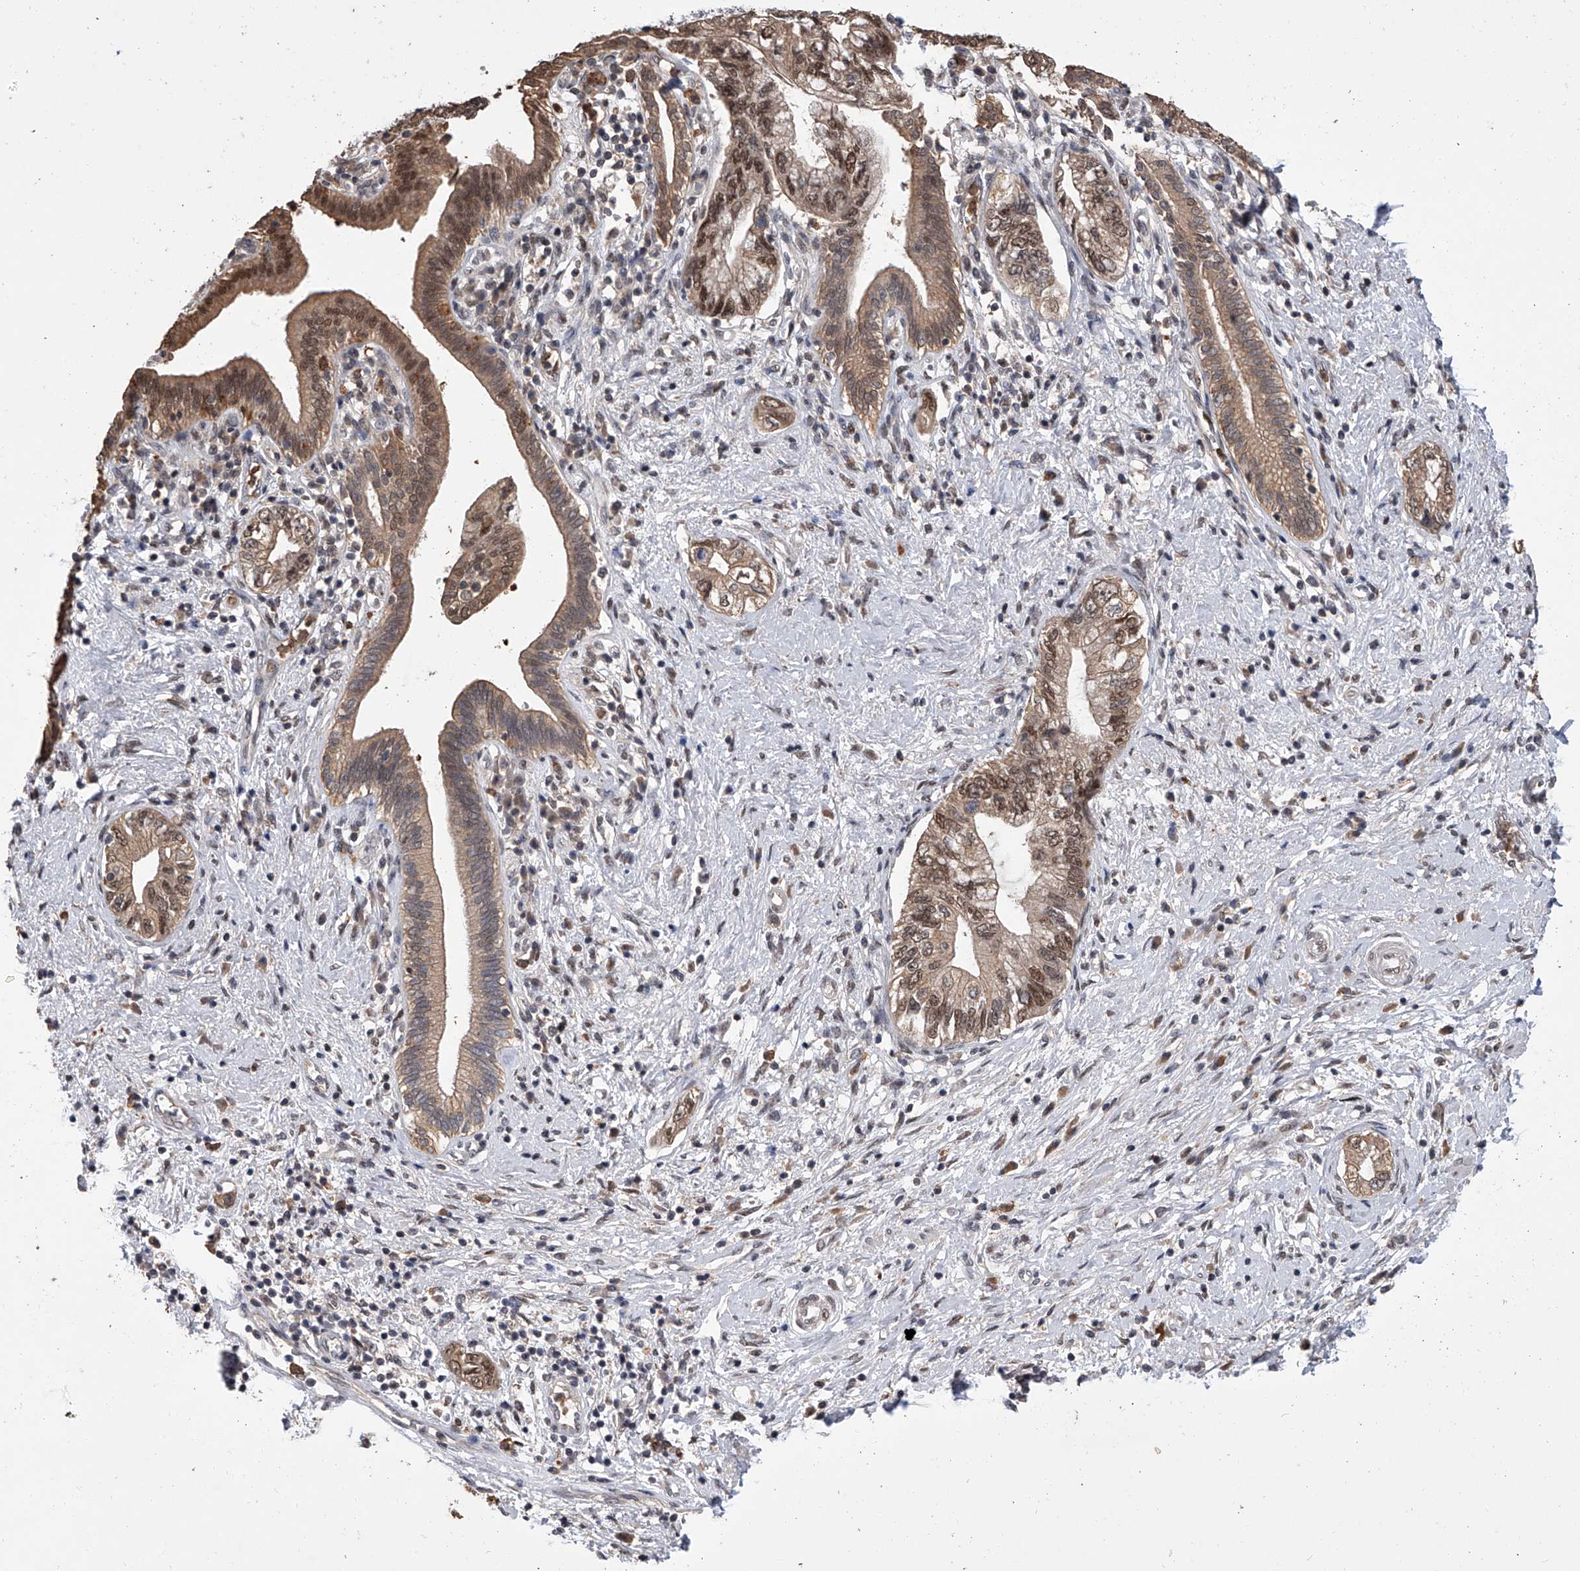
{"staining": {"intensity": "moderate", "quantity": ">75%", "location": "cytoplasmic/membranous,nuclear"}, "tissue": "pancreatic cancer", "cell_type": "Tumor cells", "image_type": "cancer", "snomed": [{"axis": "morphology", "description": "Adenocarcinoma, NOS"}, {"axis": "topography", "description": "Pancreas"}], "caption": "This histopathology image demonstrates immunohistochemistry (IHC) staining of pancreatic adenocarcinoma, with medium moderate cytoplasmic/membranous and nuclear staining in approximately >75% of tumor cells.", "gene": "BHLHE23", "patient": {"sex": "female", "age": 73}}